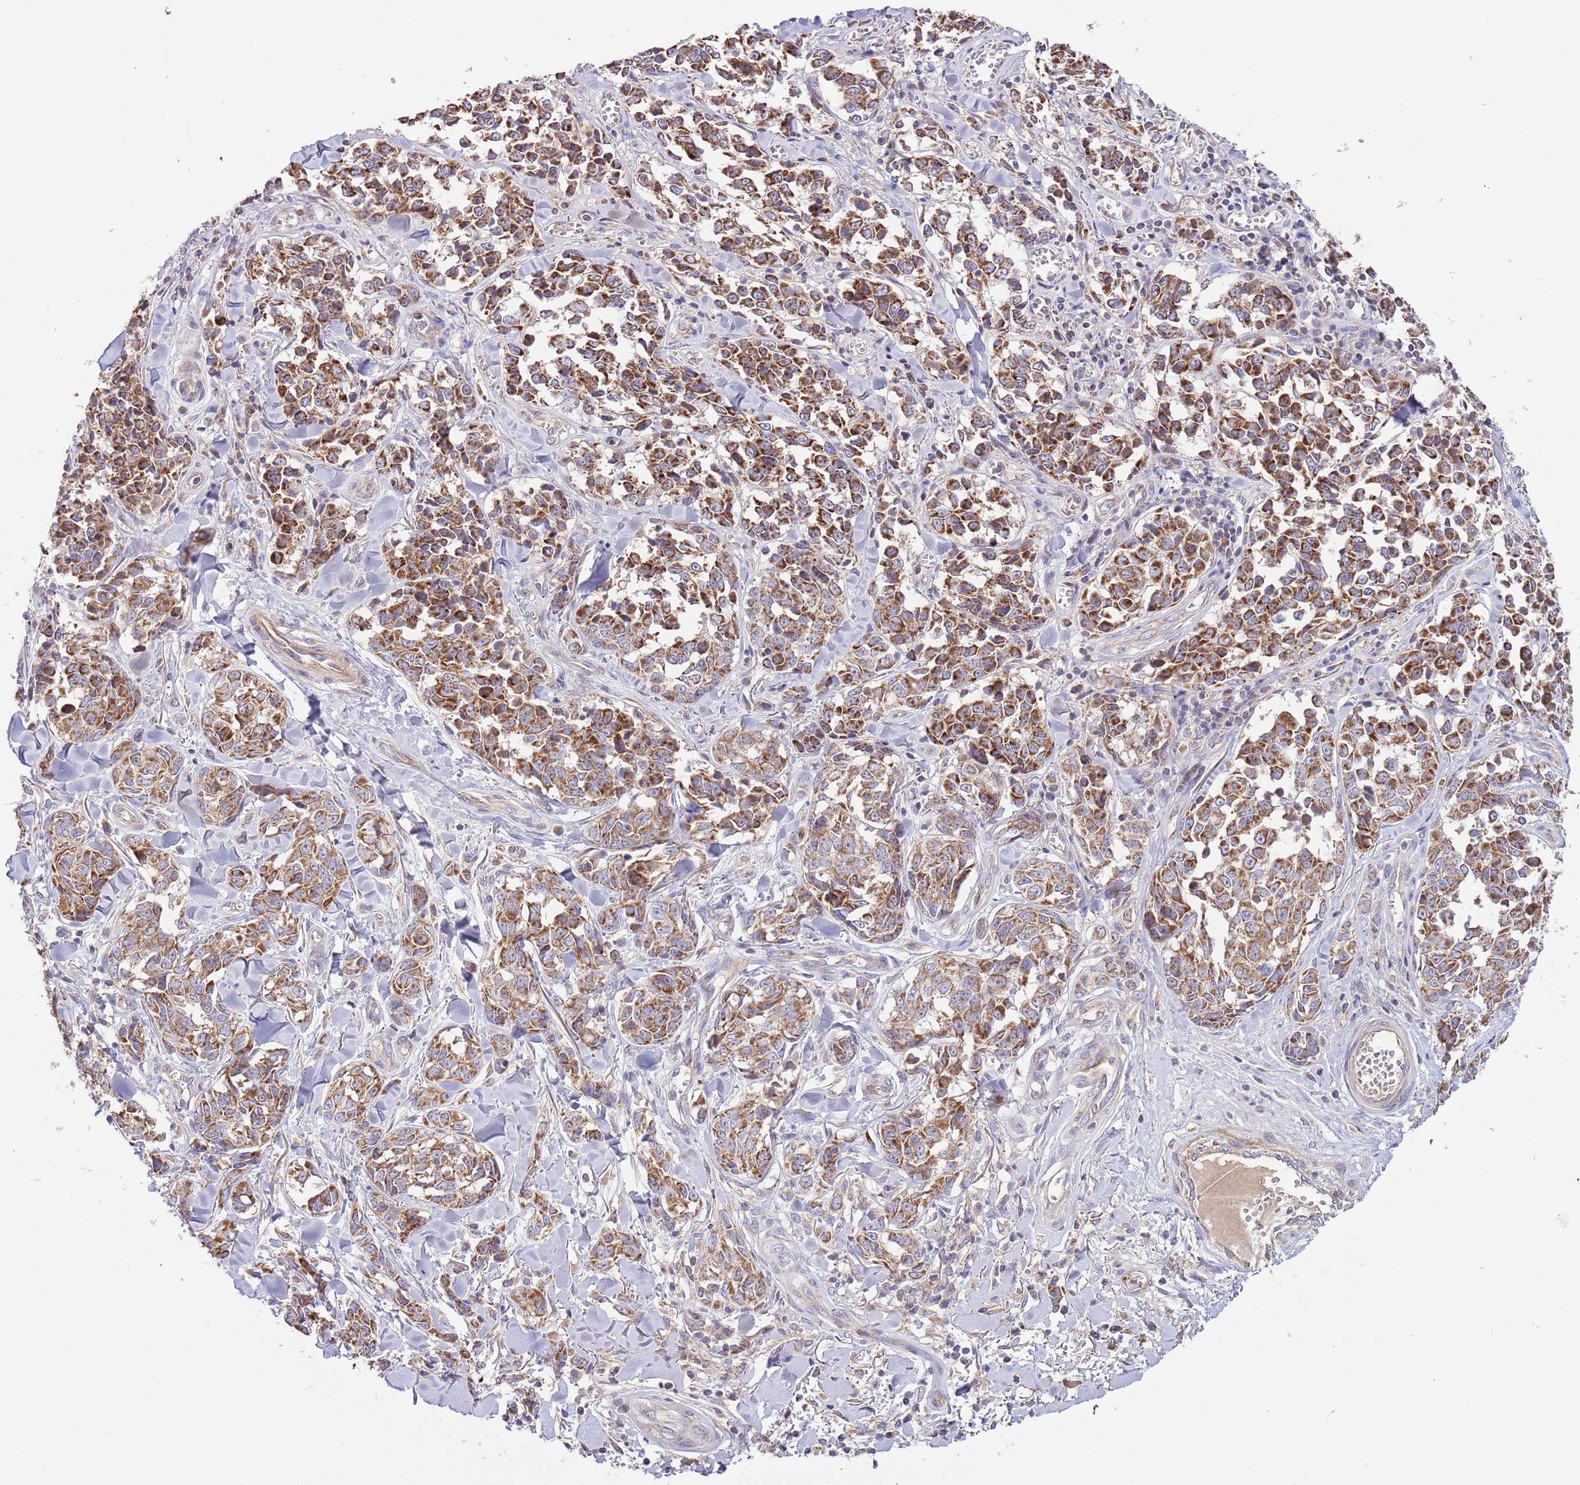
{"staining": {"intensity": "strong", "quantity": ">75%", "location": "cytoplasmic/membranous"}, "tissue": "melanoma", "cell_type": "Tumor cells", "image_type": "cancer", "snomed": [{"axis": "morphology", "description": "Malignant melanoma, NOS"}, {"axis": "topography", "description": "Skin"}], "caption": "A histopathology image showing strong cytoplasmic/membranous positivity in about >75% of tumor cells in malignant melanoma, as visualized by brown immunohistochemical staining.", "gene": "DNAJA3", "patient": {"sex": "female", "age": 64}}